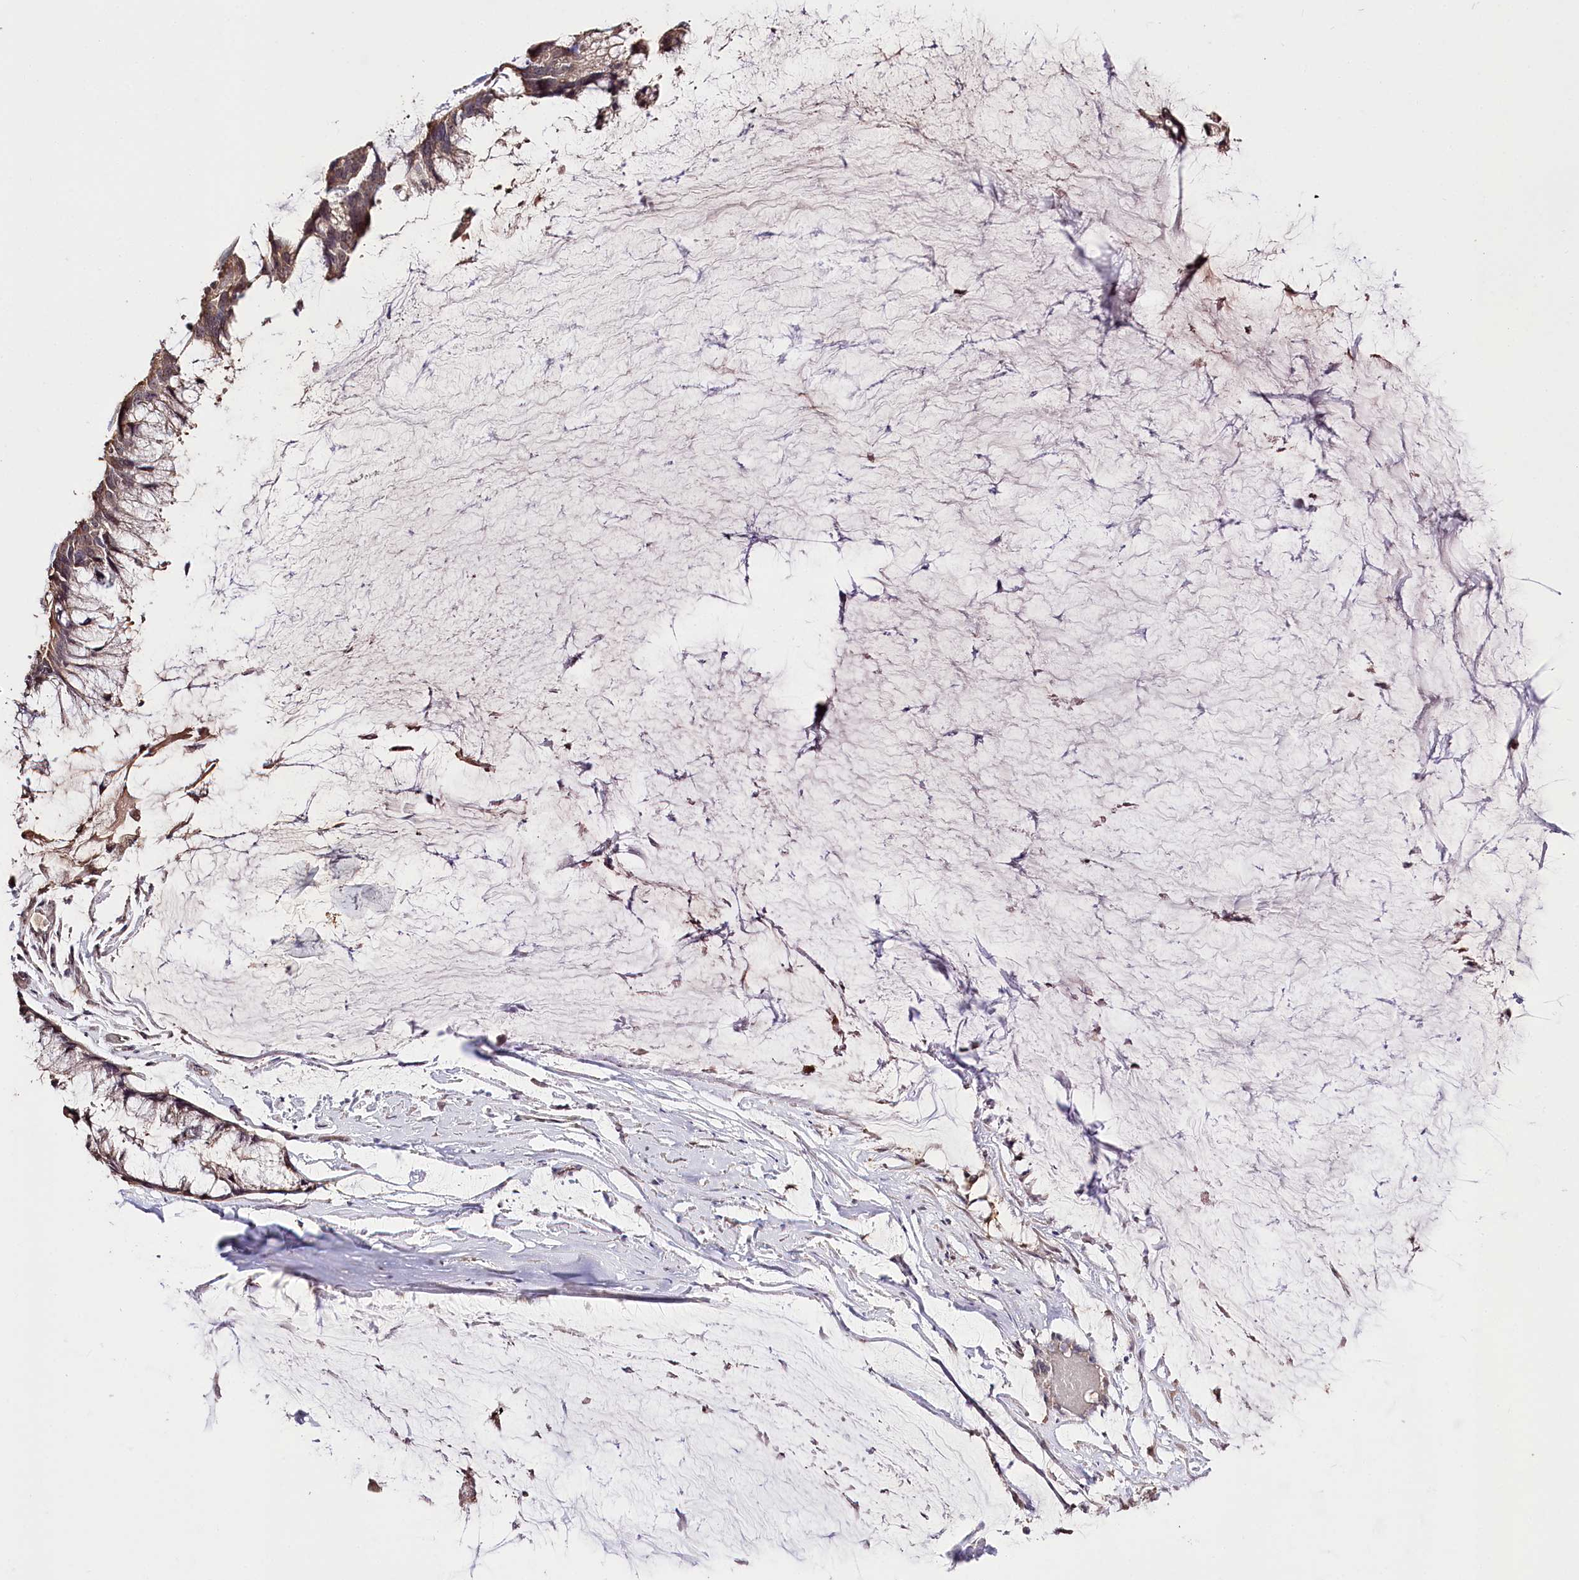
{"staining": {"intensity": "weak", "quantity": ">75%", "location": "cytoplasmic/membranous"}, "tissue": "ovarian cancer", "cell_type": "Tumor cells", "image_type": "cancer", "snomed": [{"axis": "morphology", "description": "Cystadenocarcinoma, mucinous, NOS"}, {"axis": "topography", "description": "Ovary"}], "caption": "An image of human ovarian mucinous cystadenocarcinoma stained for a protein reveals weak cytoplasmic/membranous brown staining in tumor cells.", "gene": "R3HDM2", "patient": {"sex": "female", "age": 39}}